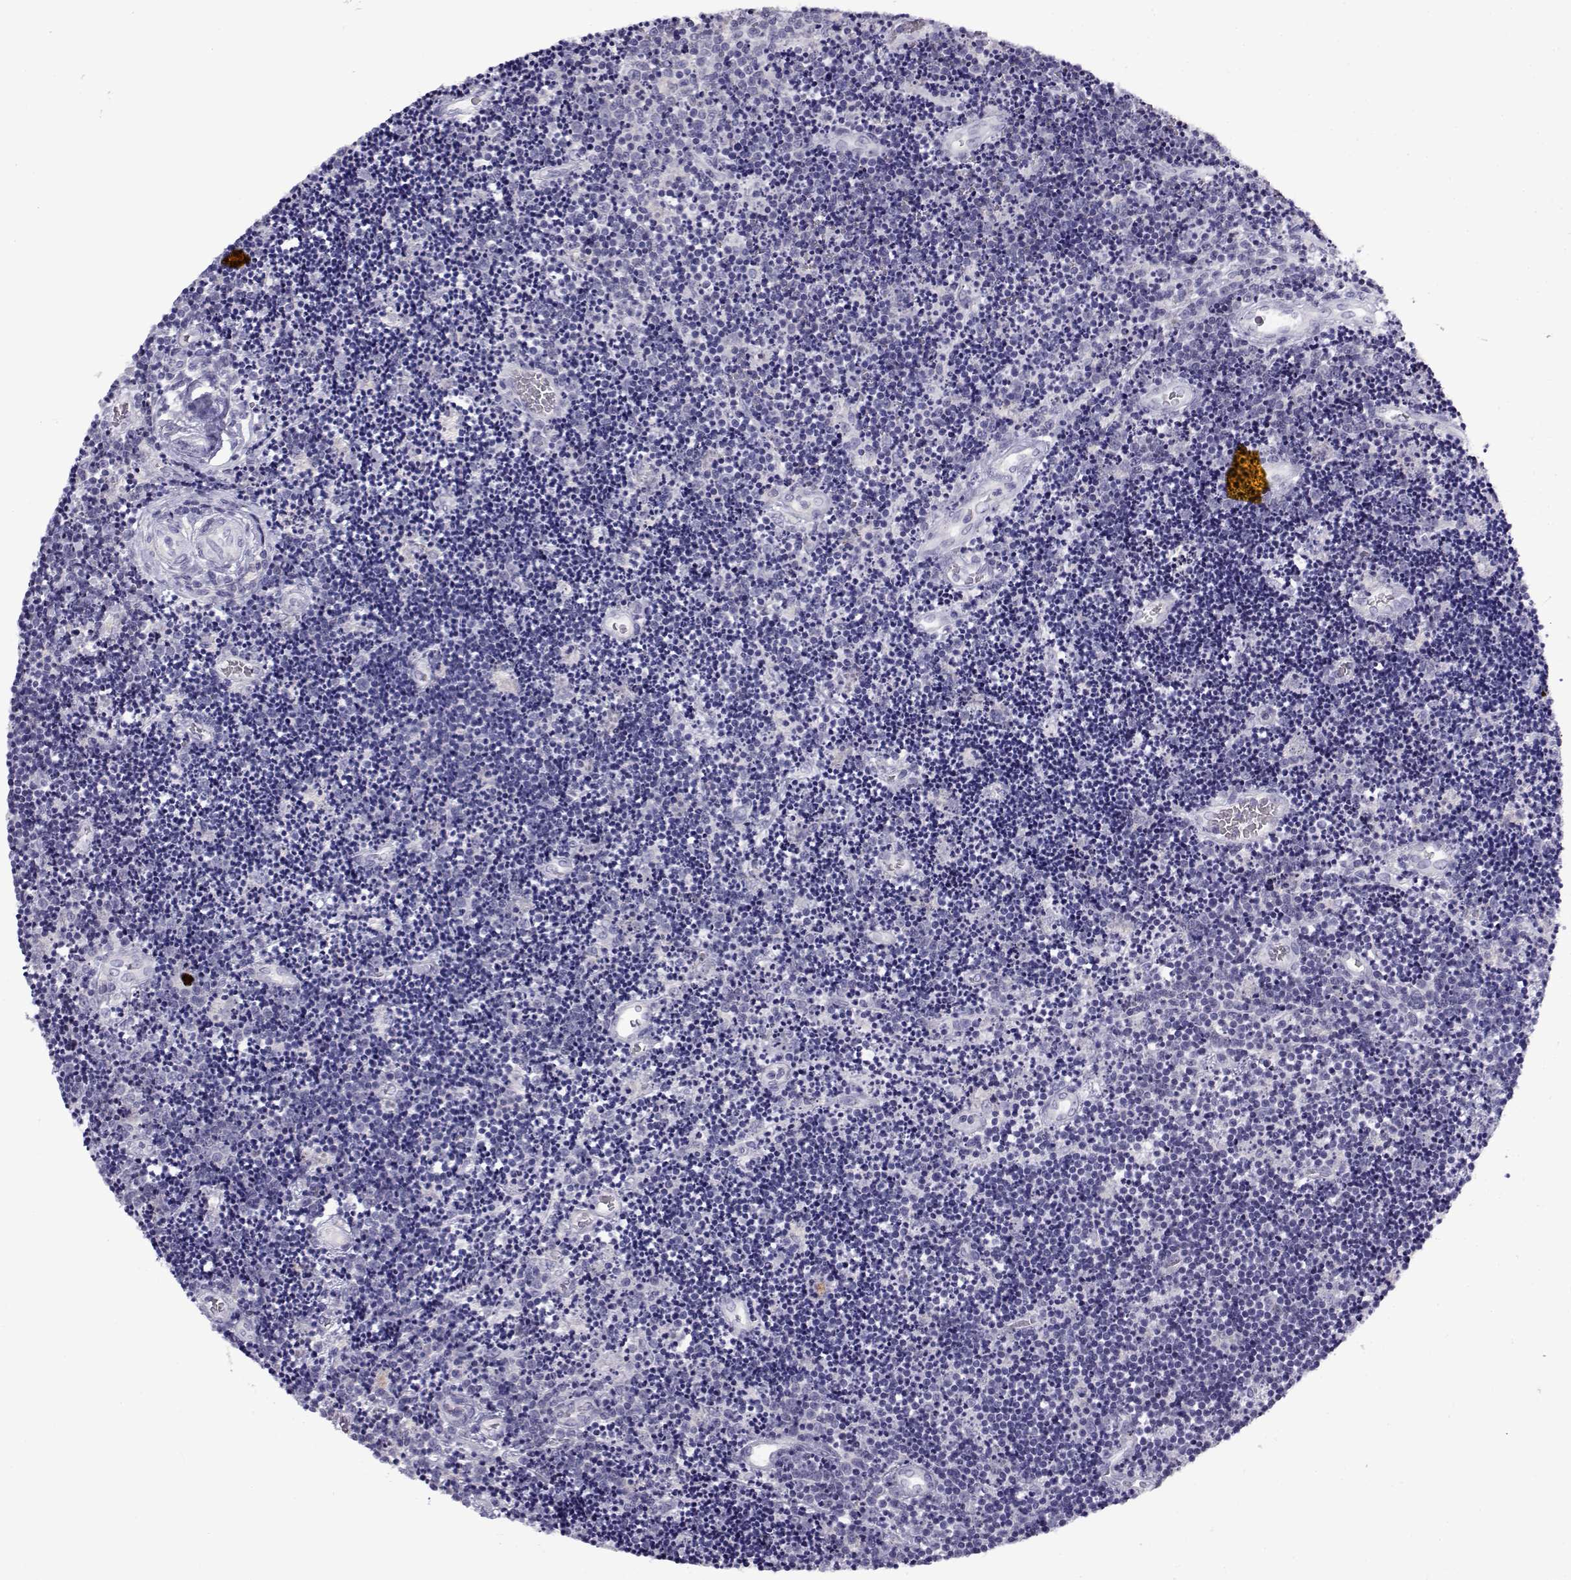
{"staining": {"intensity": "negative", "quantity": "none", "location": "none"}, "tissue": "lymphoma", "cell_type": "Tumor cells", "image_type": "cancer", "snomed": [{"axis": "morphology", "description": "Malignant lymphoma, non-Hodgkin's type, Low grade"}, {"axis": "topography", "description": "Brain"}], "caption": "Image shows no significant protein staining in tumor cells of malignant lymphoma, non-Hodgkin's type (low-grade).", "gene": "FAM166A", "patient": {"sex": "female", "age": 66}}